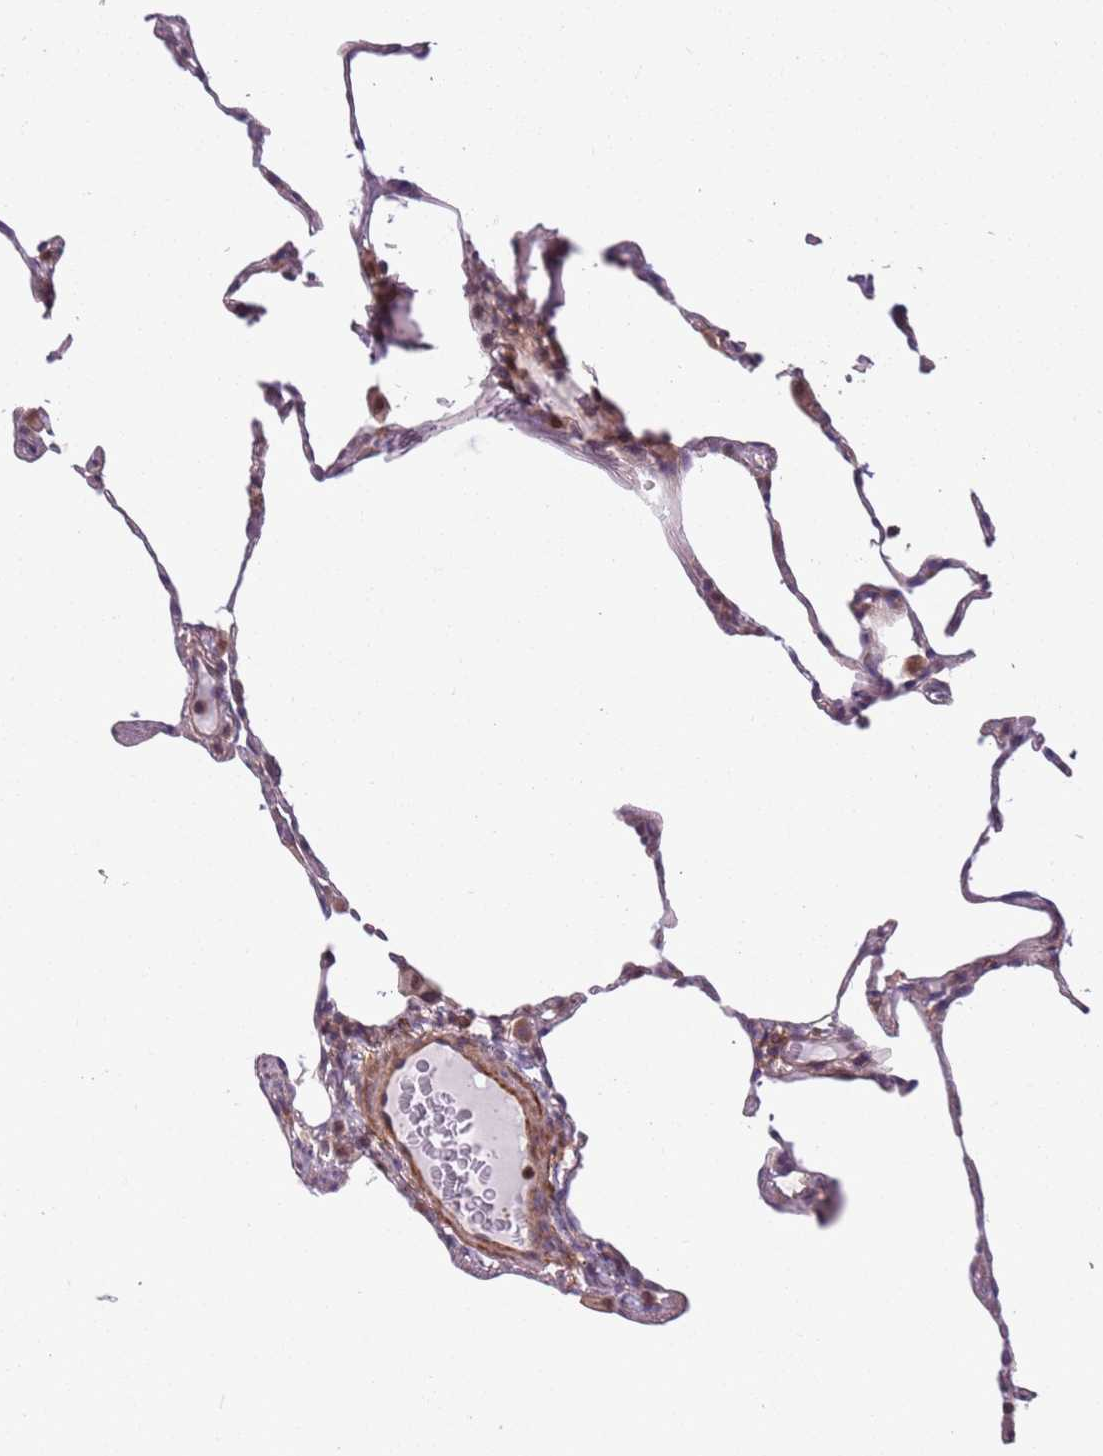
{"staining": {"intensity": "negative", "quantity": "none", "location": "none"}, "tissue": "lung", "cell_type": "Alveolar cells", "image_type": "normal", "snomed": [{"axis": "morphology", "description": "Normal tissue, NOS"}, {"axis": "topography", "description": "Lung"}], "caption": "The photomicrograph exhibits no staining of alveolar cells in normal lung. (Brightfield microscopy of DAB (3,3'-diaminobenzidine) IHC at high magnification).", "gene": "JAML", "patient": {"sex": "female", "age": 57}}